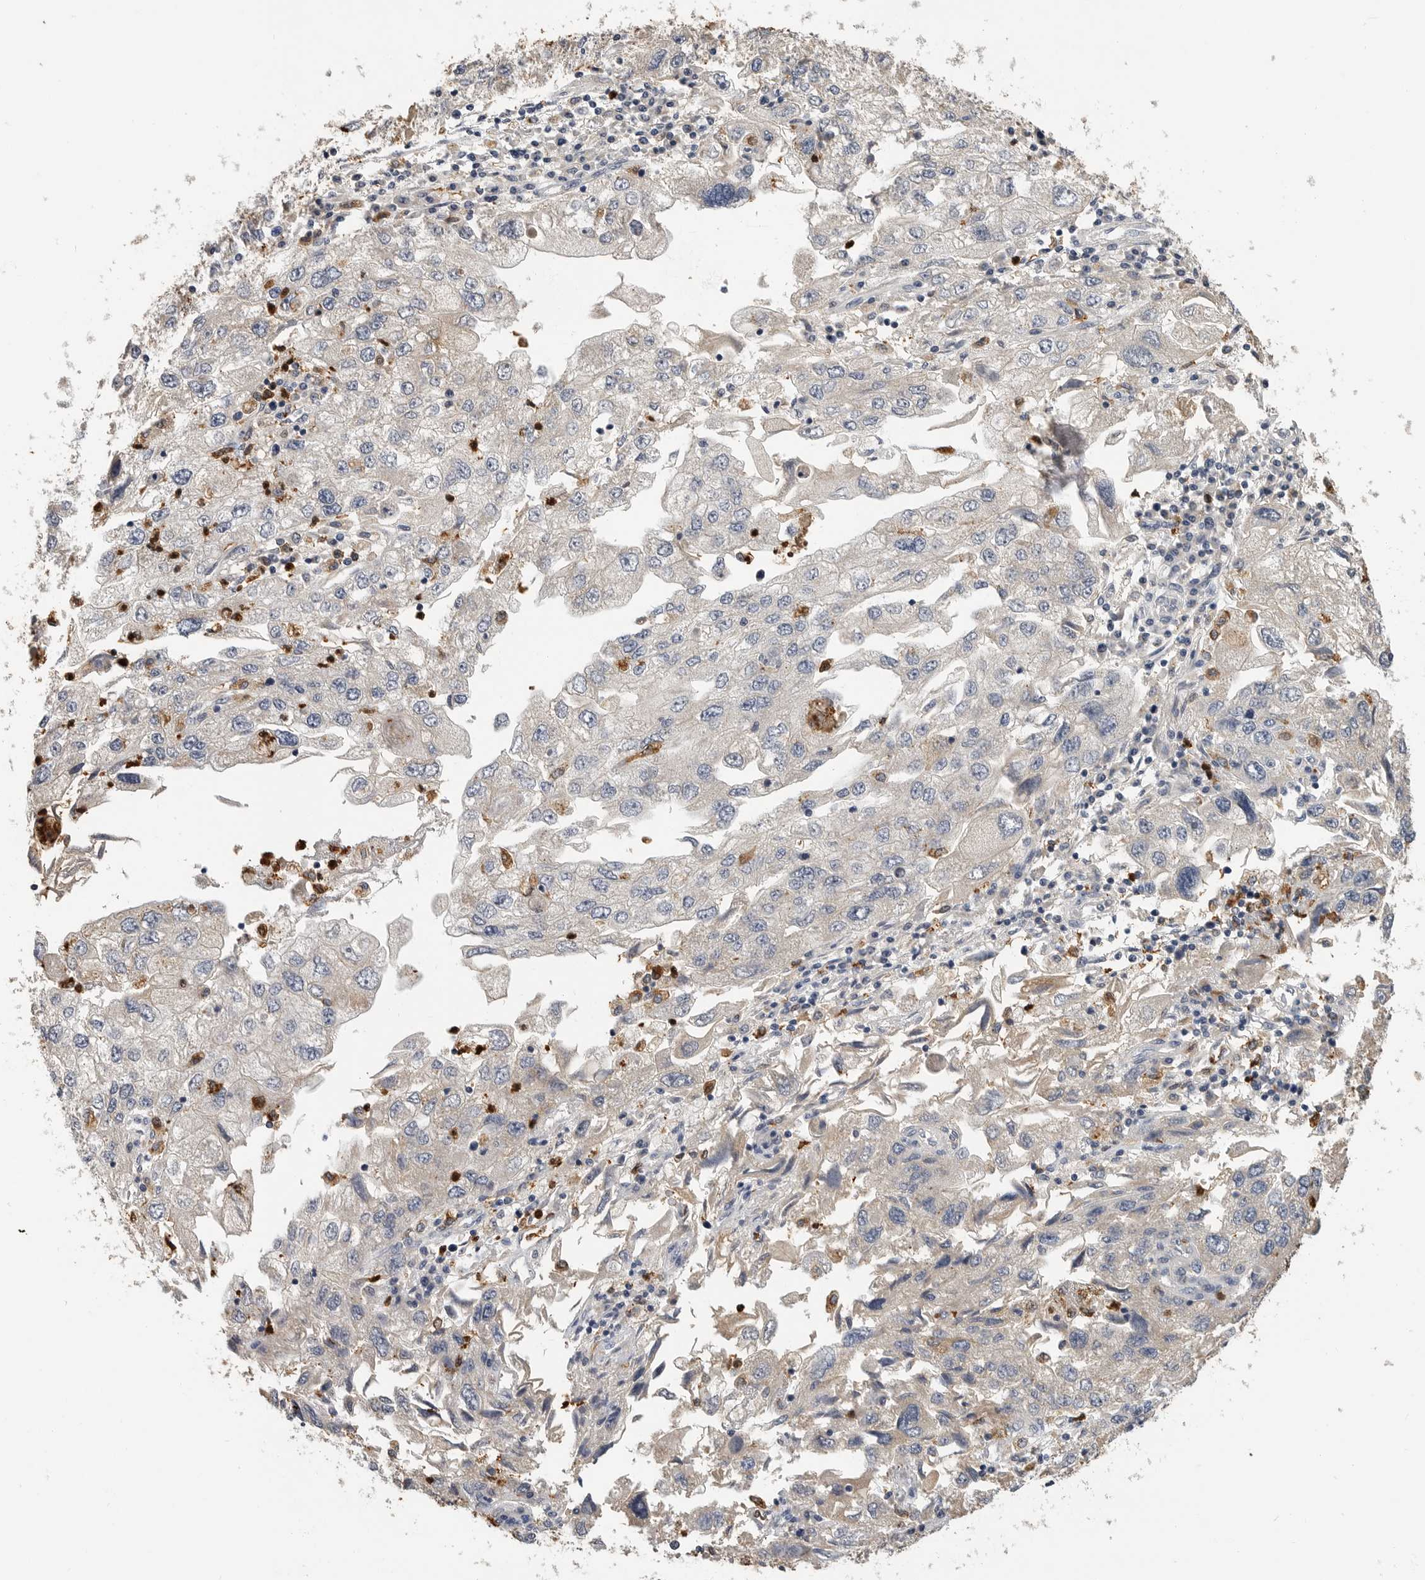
{"staining": {"intensity": "negative", "quantity": "none", "location": "none"}, "tissue": "endometrial cancer", "cell_type": "Tumor cells", "image_type": "cancer", "snomed": [{"axis": "morphology", "description": "Adenocarcinoma, NOS"}, {"axis": "topography", "description": "Endometrium"}], "caption": "A micrograph of endometrial adenocarcinoma stained for a protein displays no brown staining in tumor cells.", "gene": "LTBR", "patient": {"sex": "female", "age": 49}}